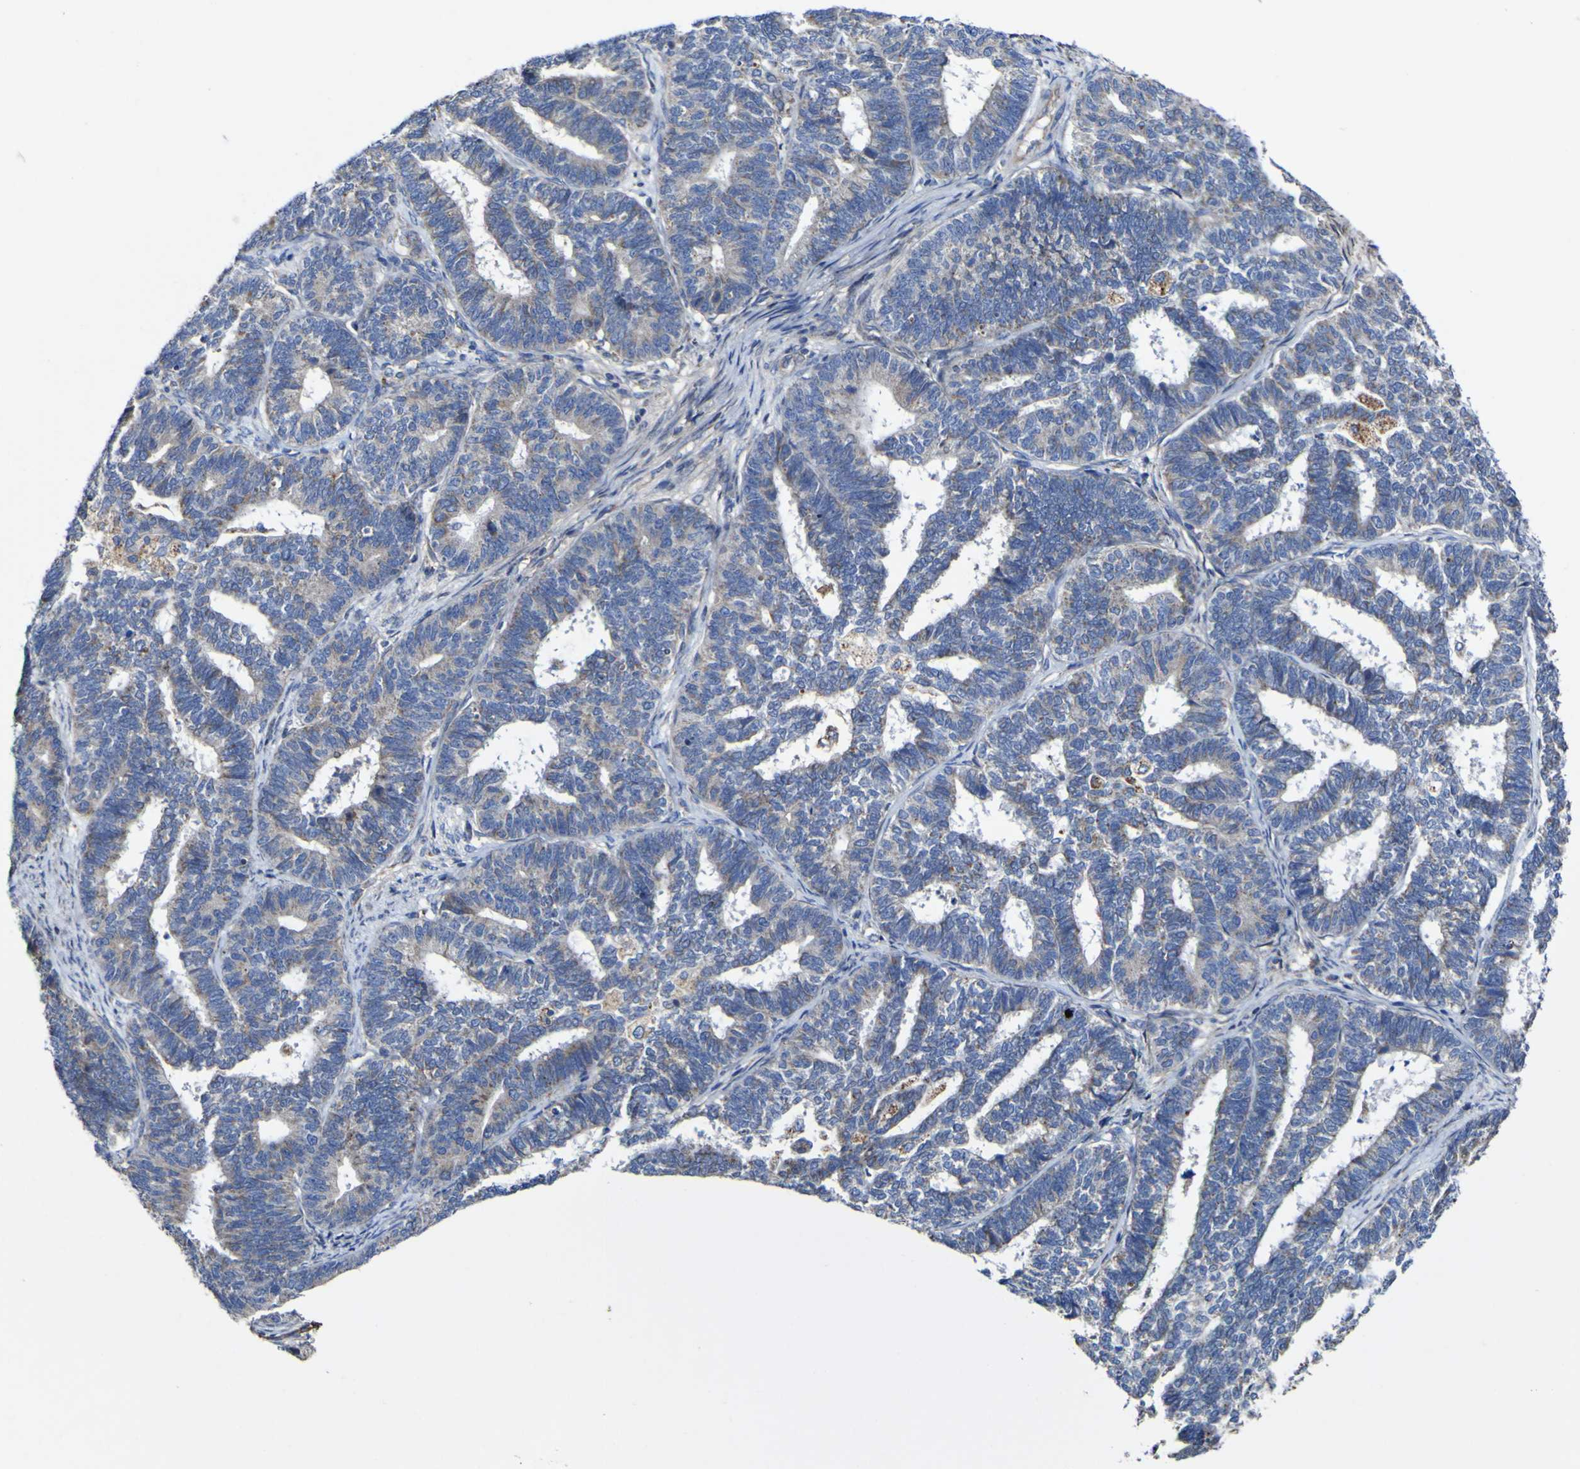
{"staining": {"intensity": "weak", "quantity": "25%-75%", "location": "cytoplasmic/membranous"}, "tissue": "endometrial cancer", "cell_type": "Tumor cells", "image_type": "cancer", "snomed": [{"axis": "morphology", "description": "Adenocarcinoma, NOS"}, {"axis": "topography", "description": "Endometrium"}], "caption": "Human endometrial cancer (adenocarcinoma) stained with a protein marker shows weak staining in tumor cells.", "gene": "CCDC90B", "patient": {"sex": "female", "age": 70}}